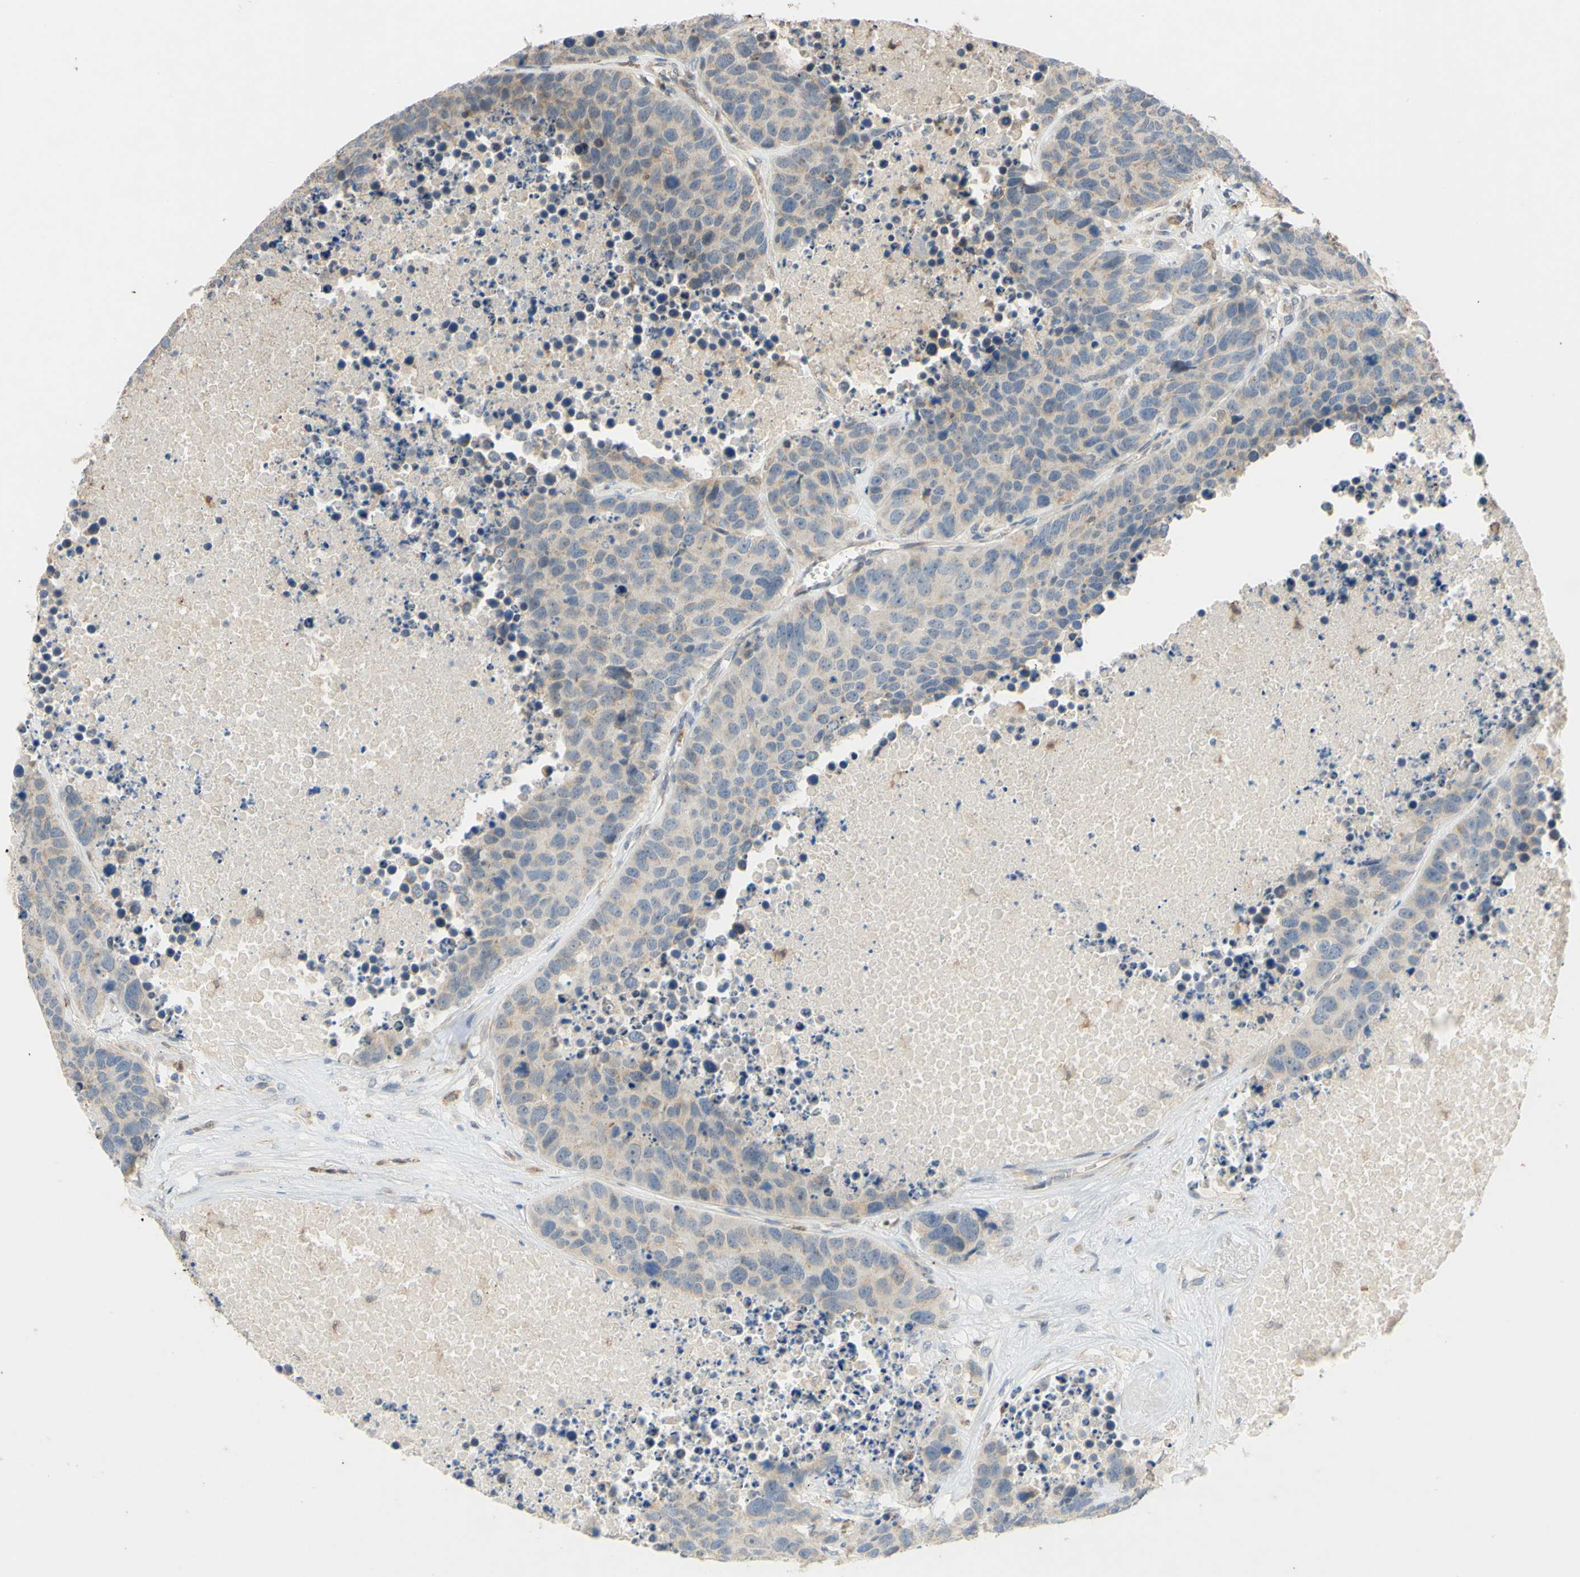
{"staining": {"intensity": "weak", "quantity": ">75%", "location": "cytoplasmic/membranous"}, "tissue": "carcinoid", "cell_type": "Tumor cells", "image_type": "cancer", "snomed": [{"axis": "morphology", "description": "Carcinoid, malignant, NOS"}, {"axis": "topography", "description": "Lung"}], "caption": "This is an image of IHC staining of malignant carcinoid, which shows weak expression in the cytoplasmic/membranous of tumor cells.", "gene": "GATA1", "patient": {"sex": "male", "age": 60}}